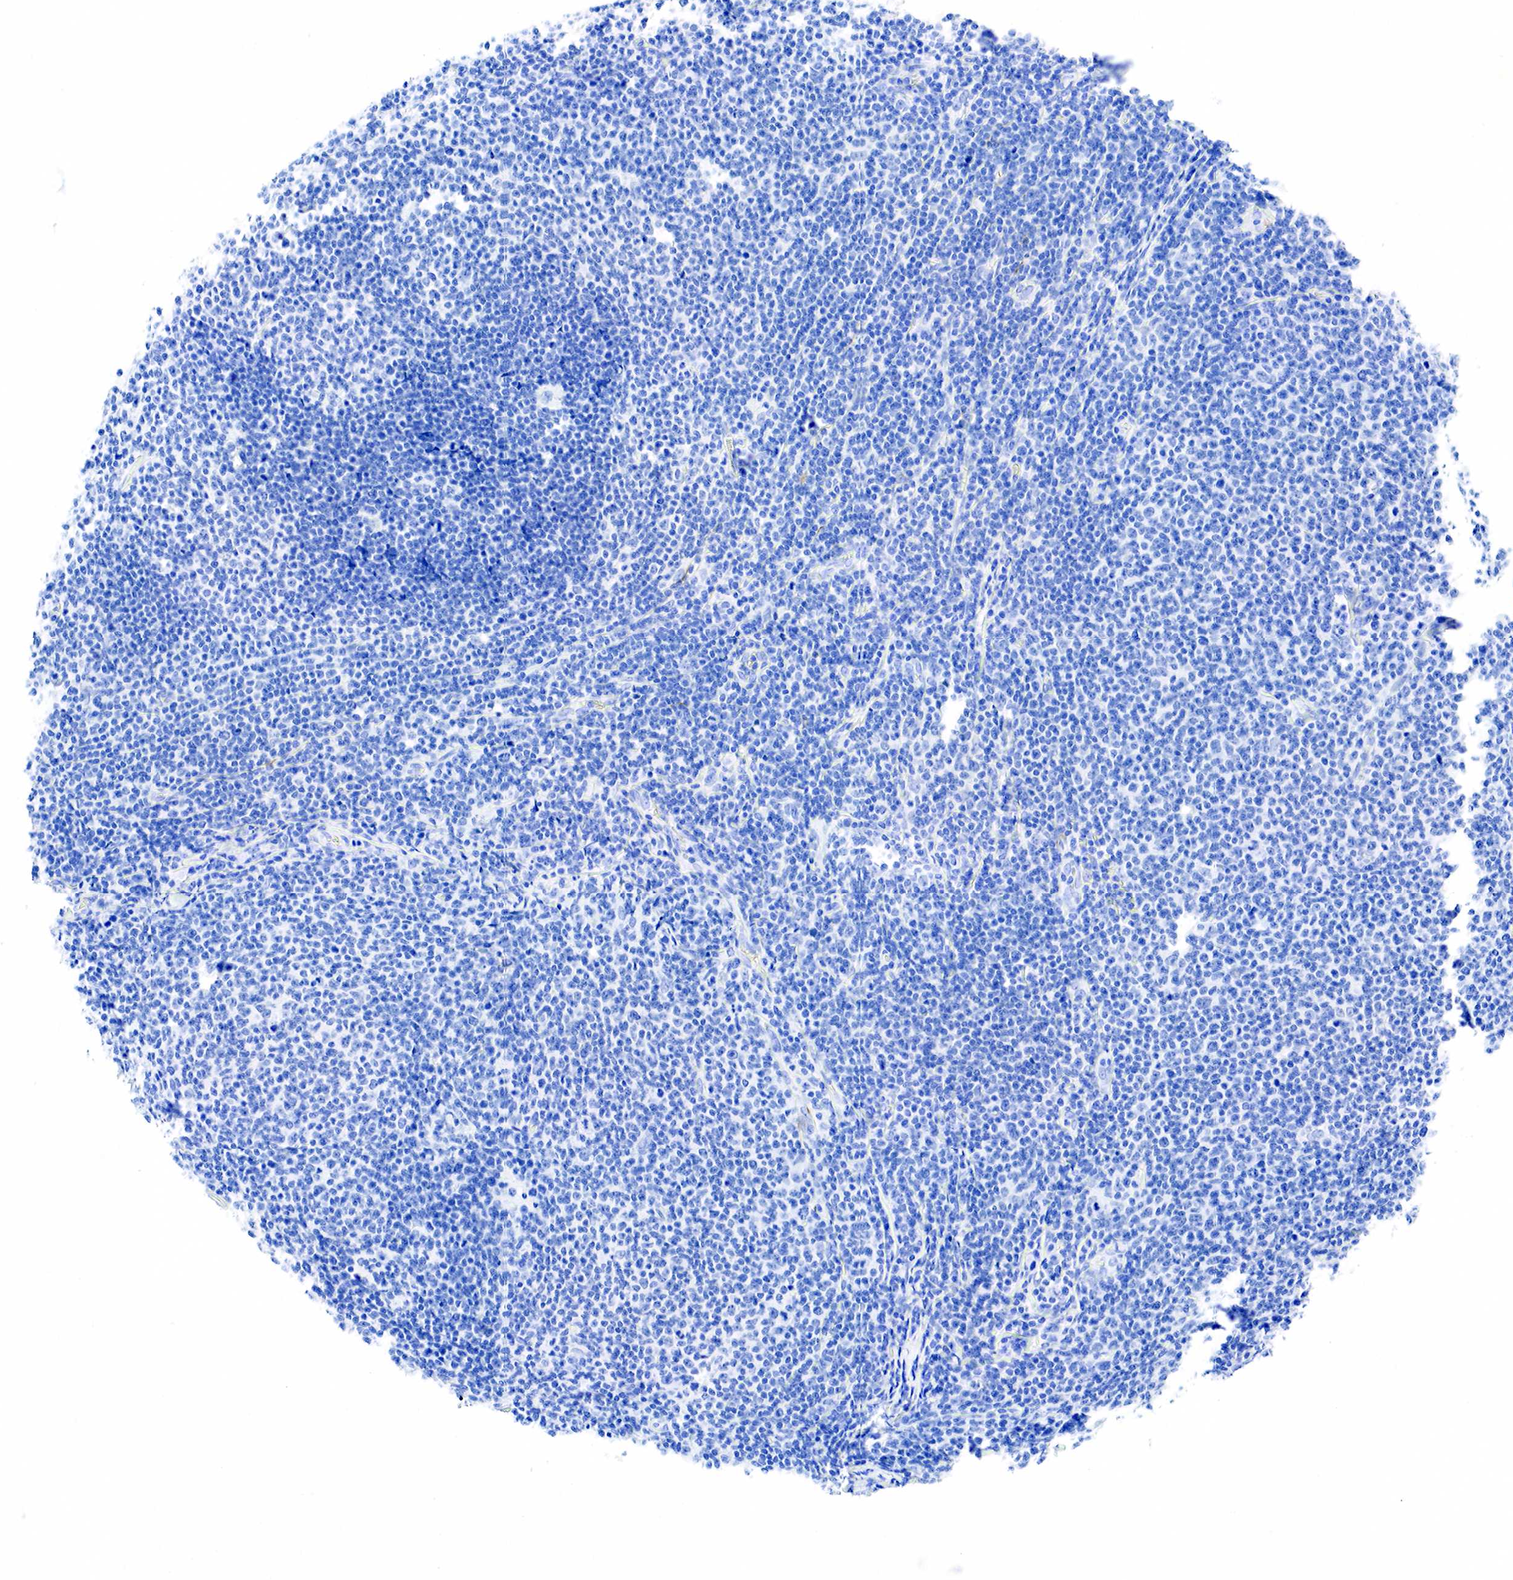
{"staining": {"intensity": "negative", "quantity": "none", "location": "none"}, "tissue": "lymphoma", "cell_type": "Tumor cells", "image_type": "cancer", "snomed": [{"axis": "morphology", "description": "Malignant lymphoma, non-Hodgkin's type, Low grade"}, {"axis": "topography", "description": "Lymph node"}], "caption": "IHC image of human lymphoma stained for a protein (brown), which shows no staining in tumor cells.", "gene": "KRT7", "patient": {"sex": "male", "age": 74}}